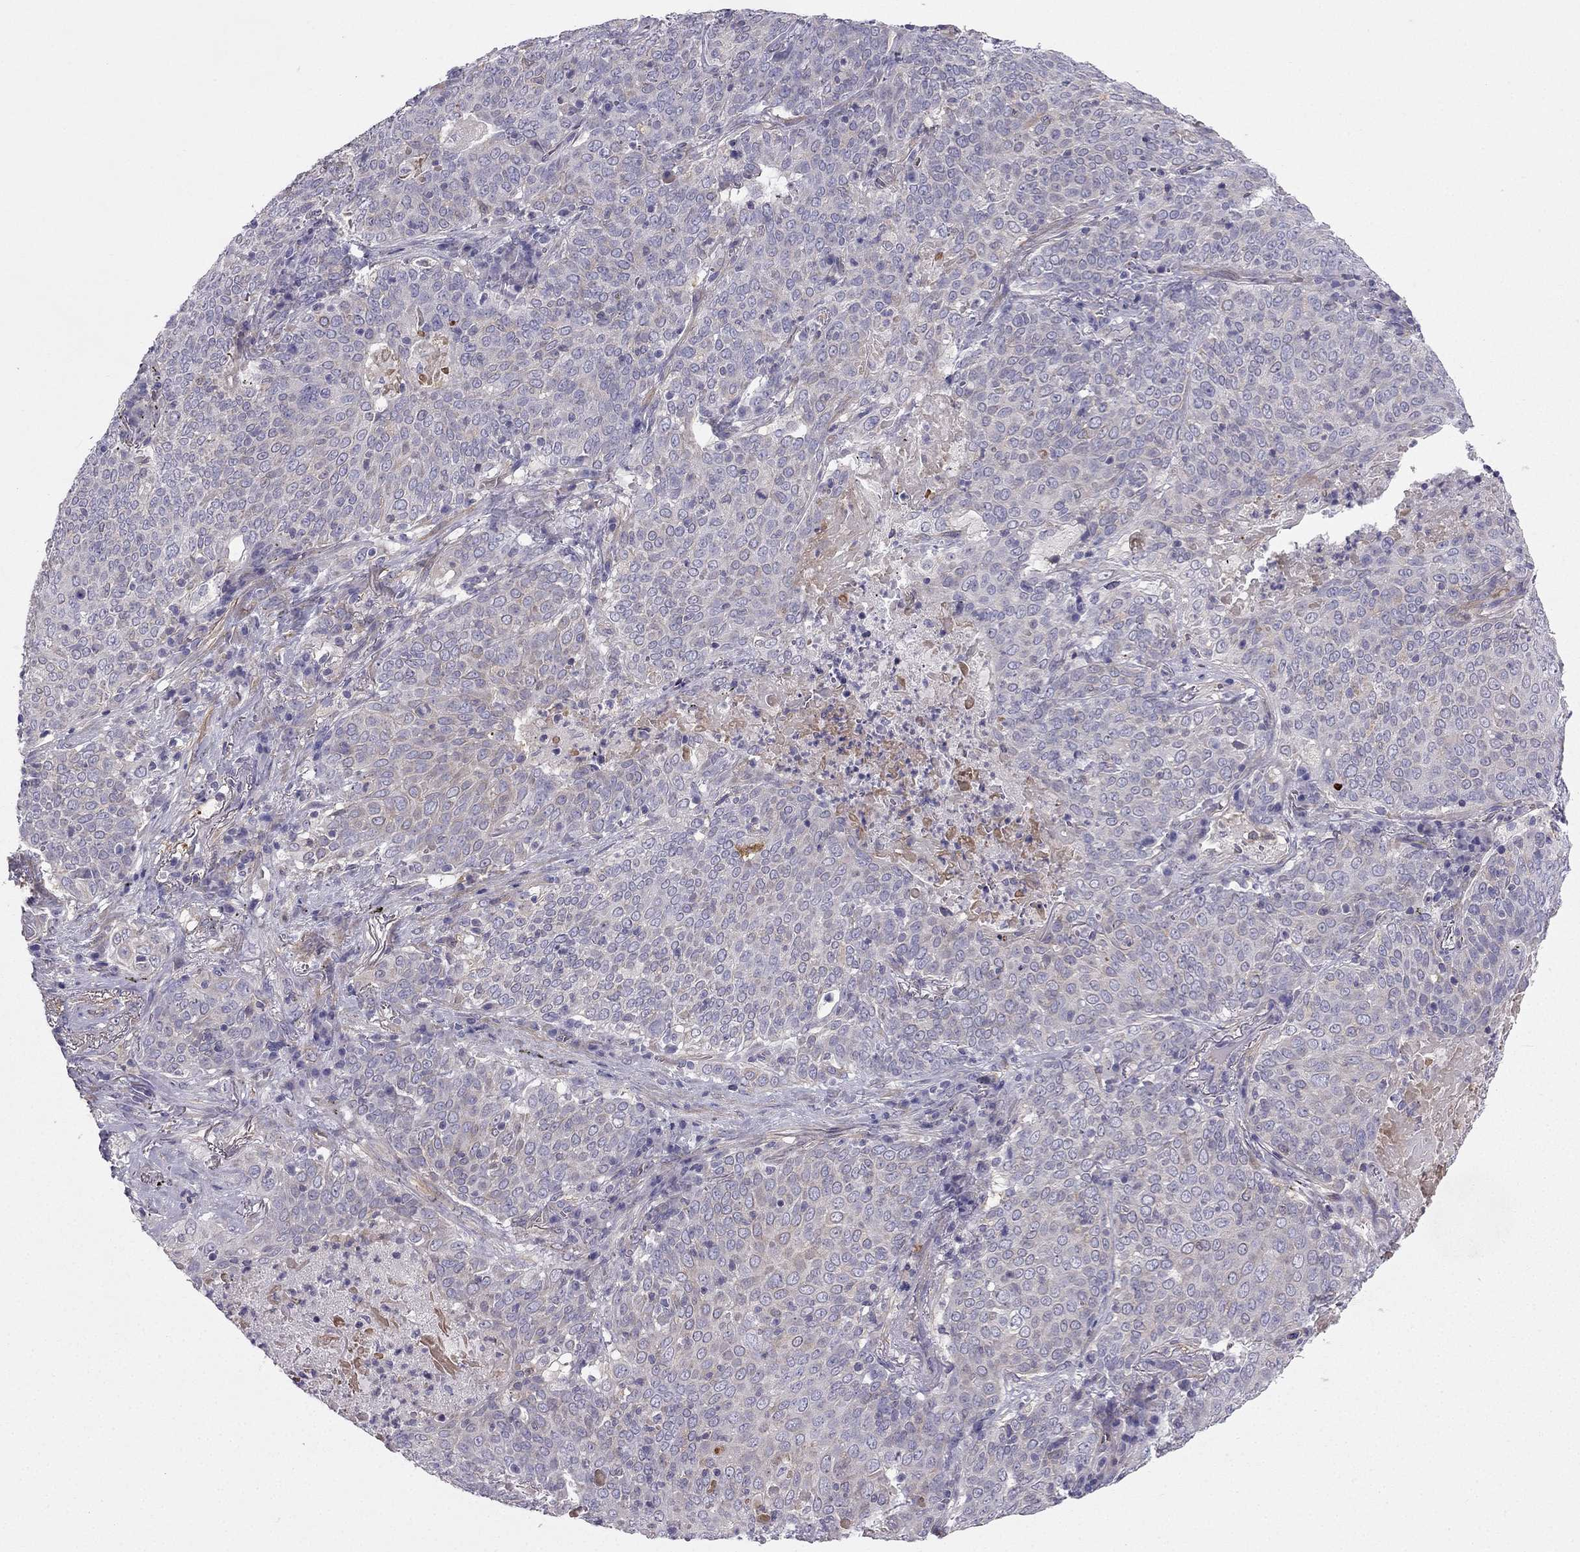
{"staining": {"intensity": "negative", "quantity": "none", "location": "none"}, "tissue": "lung cancer", "cell_type": "Tumor cells", "image_type": "cancer", "snomed": [{"axis": "morphology", "description": "Squamous cell carcinoma, NOS"}, {"axis": "topography", "description": "Lung"}], "caption": "Immunohistochemistry (IHC) histopathology image of neoplastic tissue: human lung cancer stained with DAB (3,3'-diaminobenzidine) demonstrates no significant protein staining in tumor cells.", "gene": "SYT5", "patient": {"sex": "male", "age": 82}}